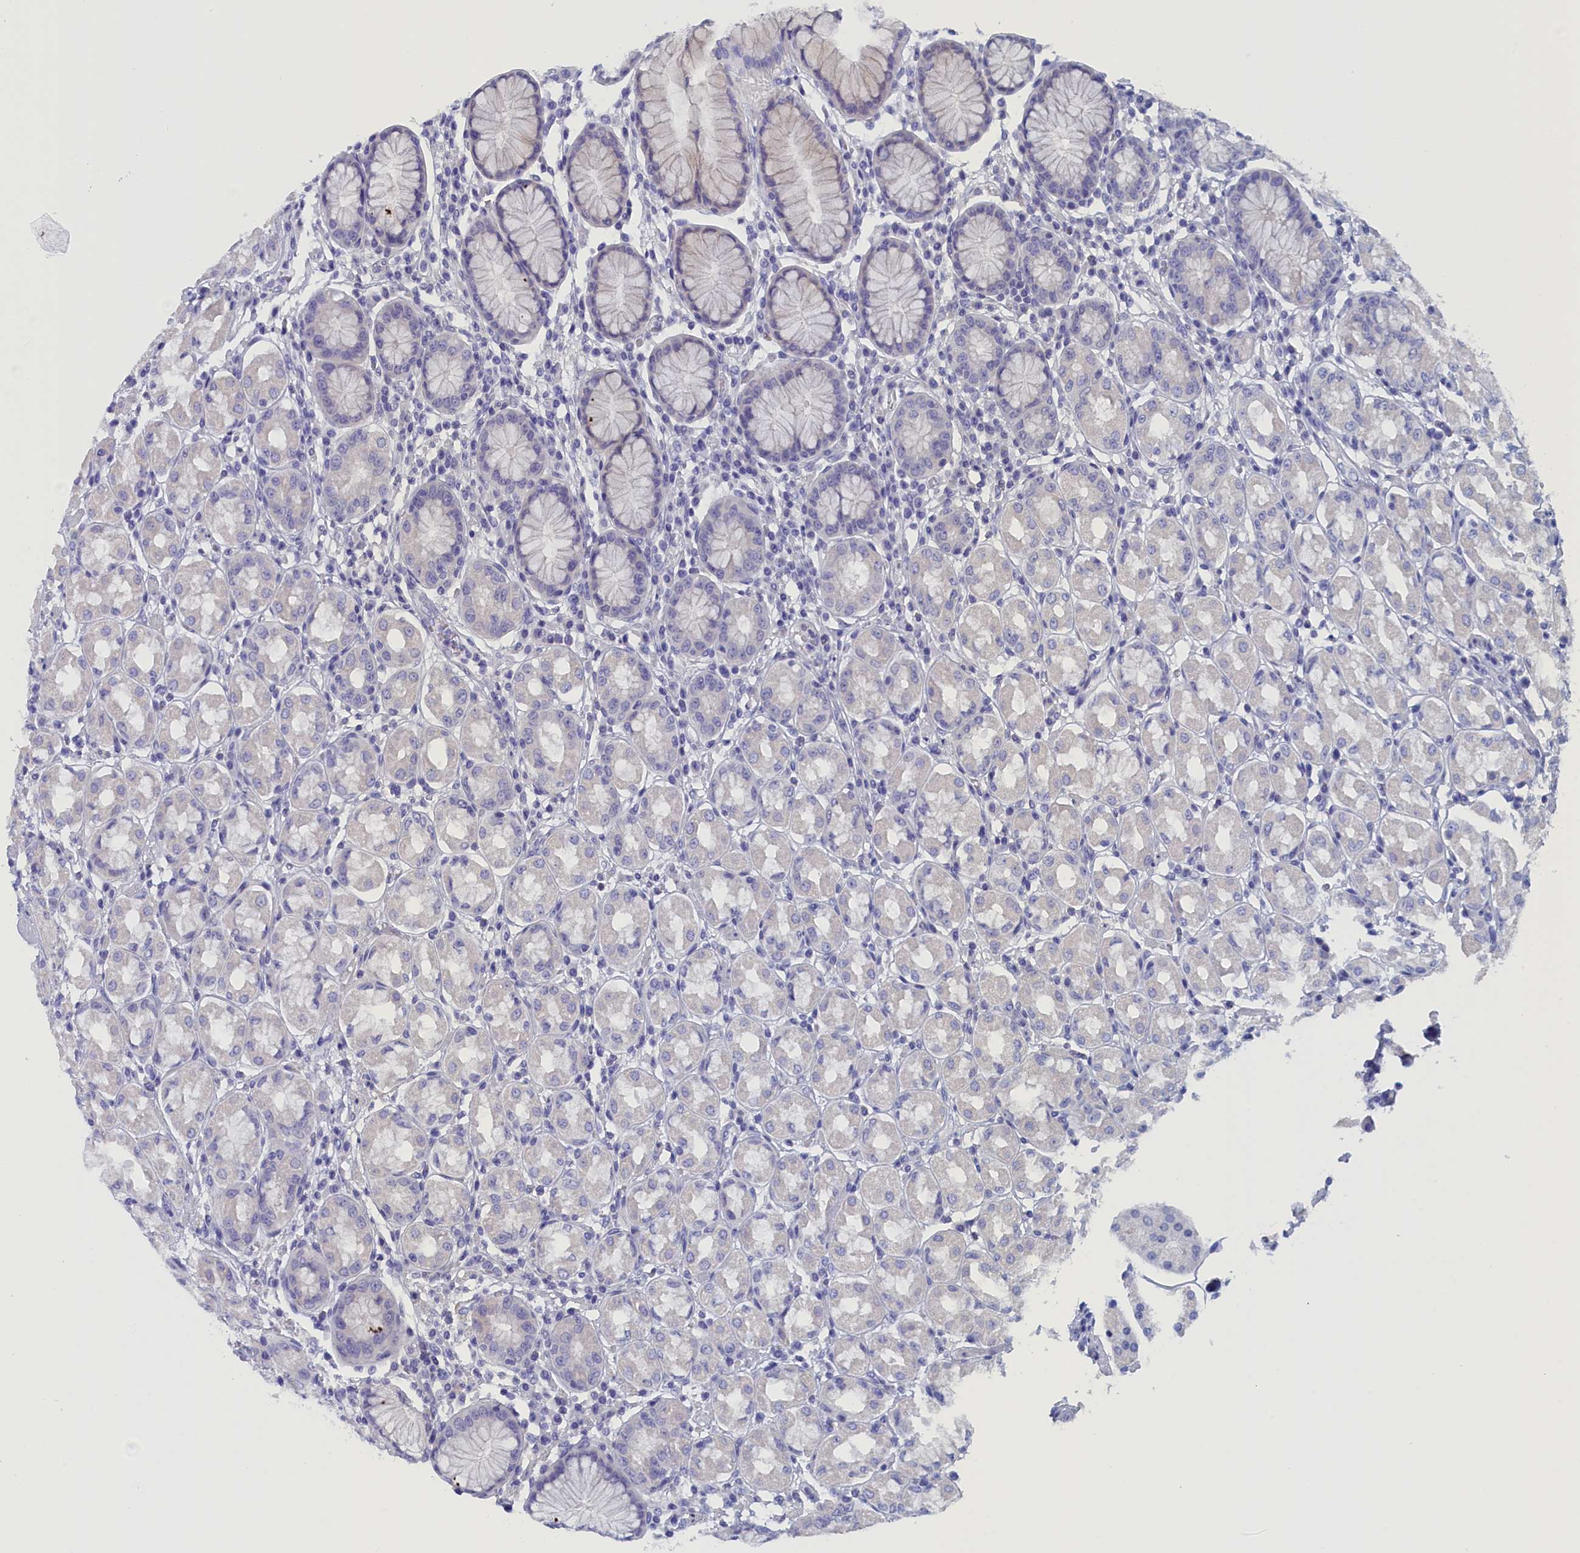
{"staining": {"intensity": "negative", "quantity": "none", "location": "none"}, "tissue": "stomach", "cell_type": "Glandular cells", "image_type": "normal", "snomed": [{"axis": "morphology", "description": "Normal tissue, NOS"}, {"axis": "topography", "description": "Stomach"}, {"axis": "topography", "description": "Stomach, lower"}], "caption": "Immunohistochemical staining of unremarkable human stomach exhibits no significant expression in glandular cells. (DAB (3,3'-diaminobenzidine) immunohistochemistry, high magnification).", "gene": "ANKRD2", "patient": {"sex": "female", "age": 56}}